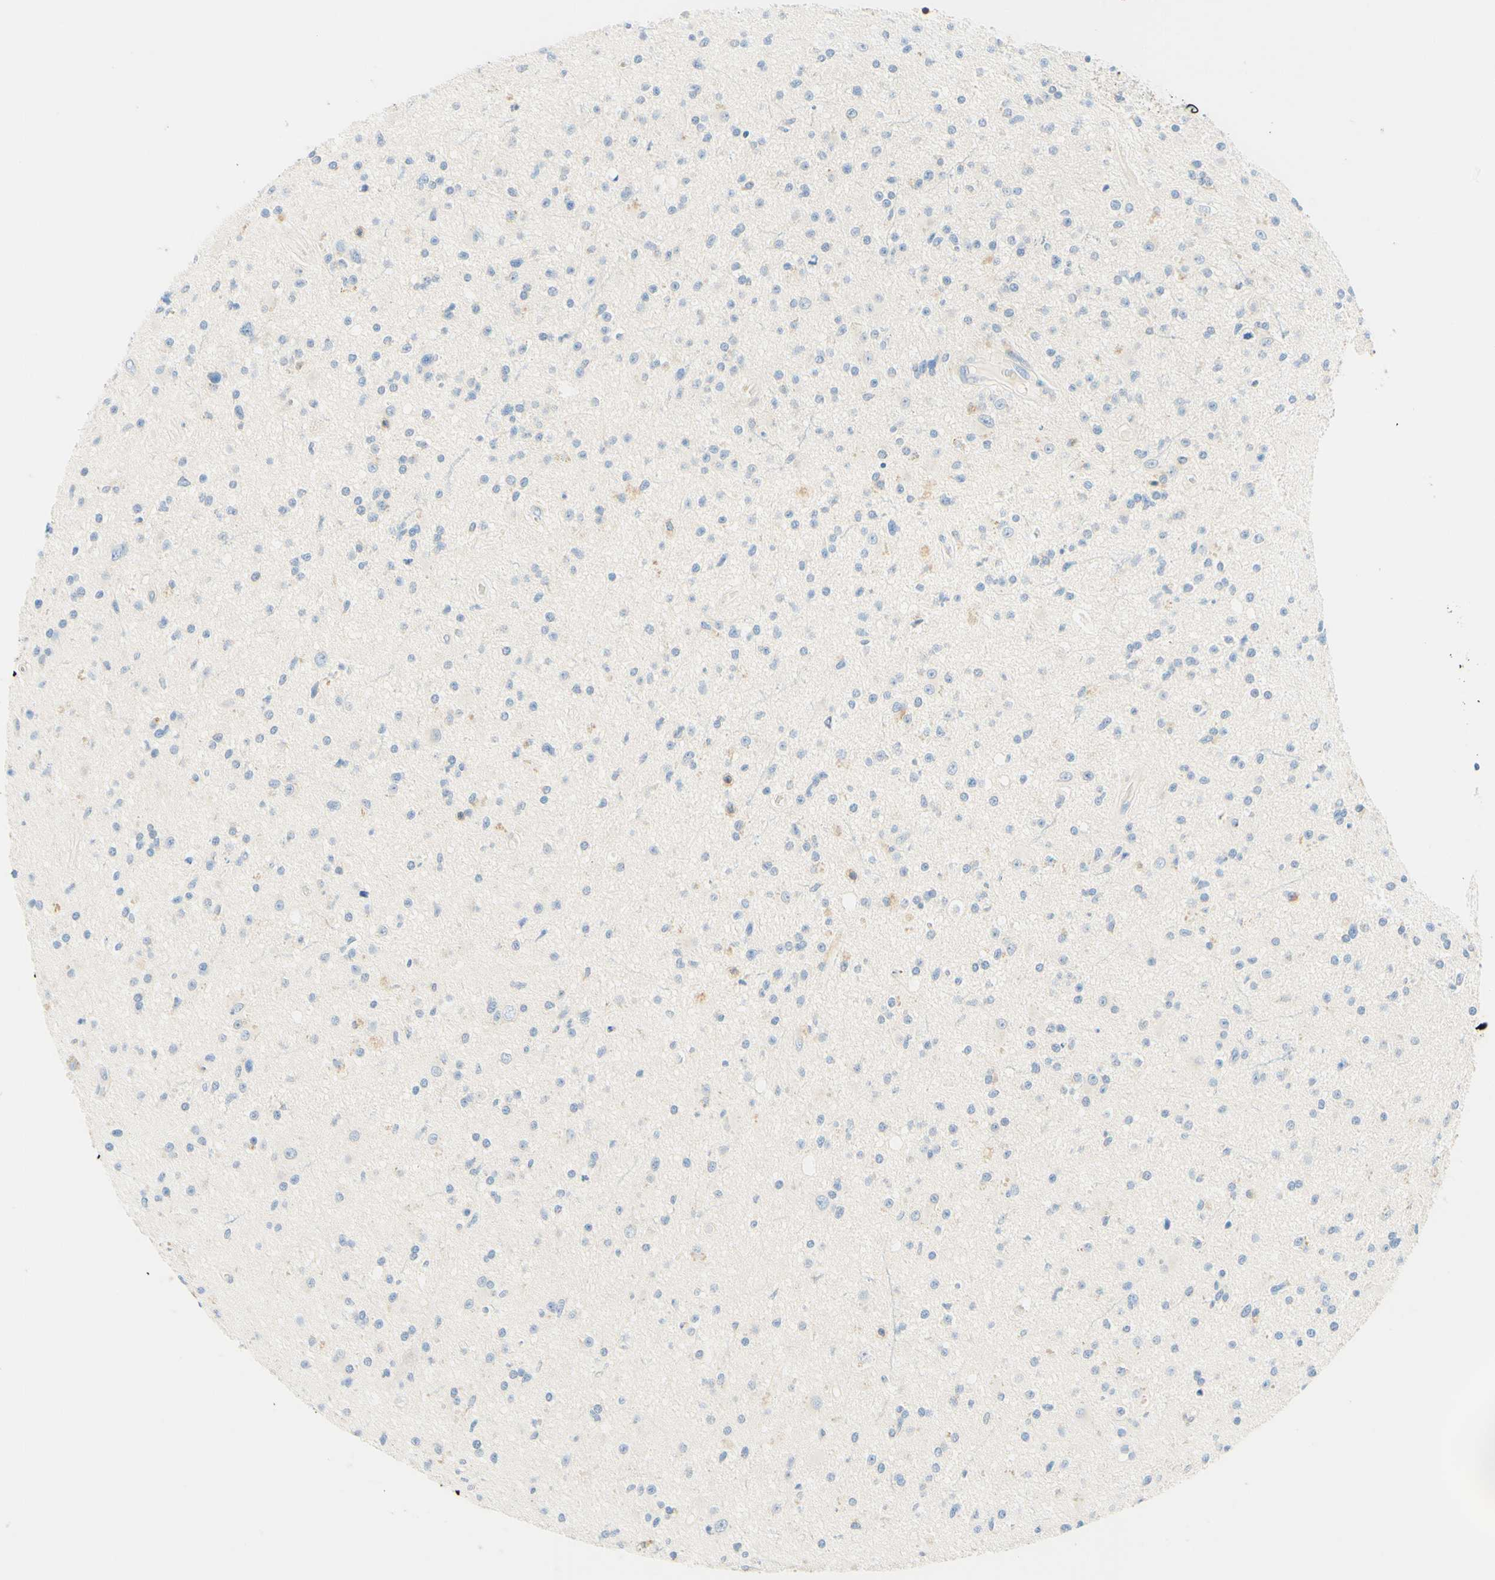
{"staining": {"intensity": "negative", "quantity": "none", "location": "none"}, "tissue": "glioma", "cell_type": "Tumor cells", "image_type": "cancer", "snomed": [{"axis": "morphology", "description": "Glioma, malignant, High grade"}, {"axis": "topography", "description": "Brain"}], "caption": "High magnification brightfield microscopy of glioma stained with DAB (brown) and counterstained with hematoxylin (blue): tumor cells show no significant expression. (DAB (3,3'-diaminobenzidine) IHC, high magnification).", "gene": "LAT", "patient": {"sex": "male", "age": 33}}